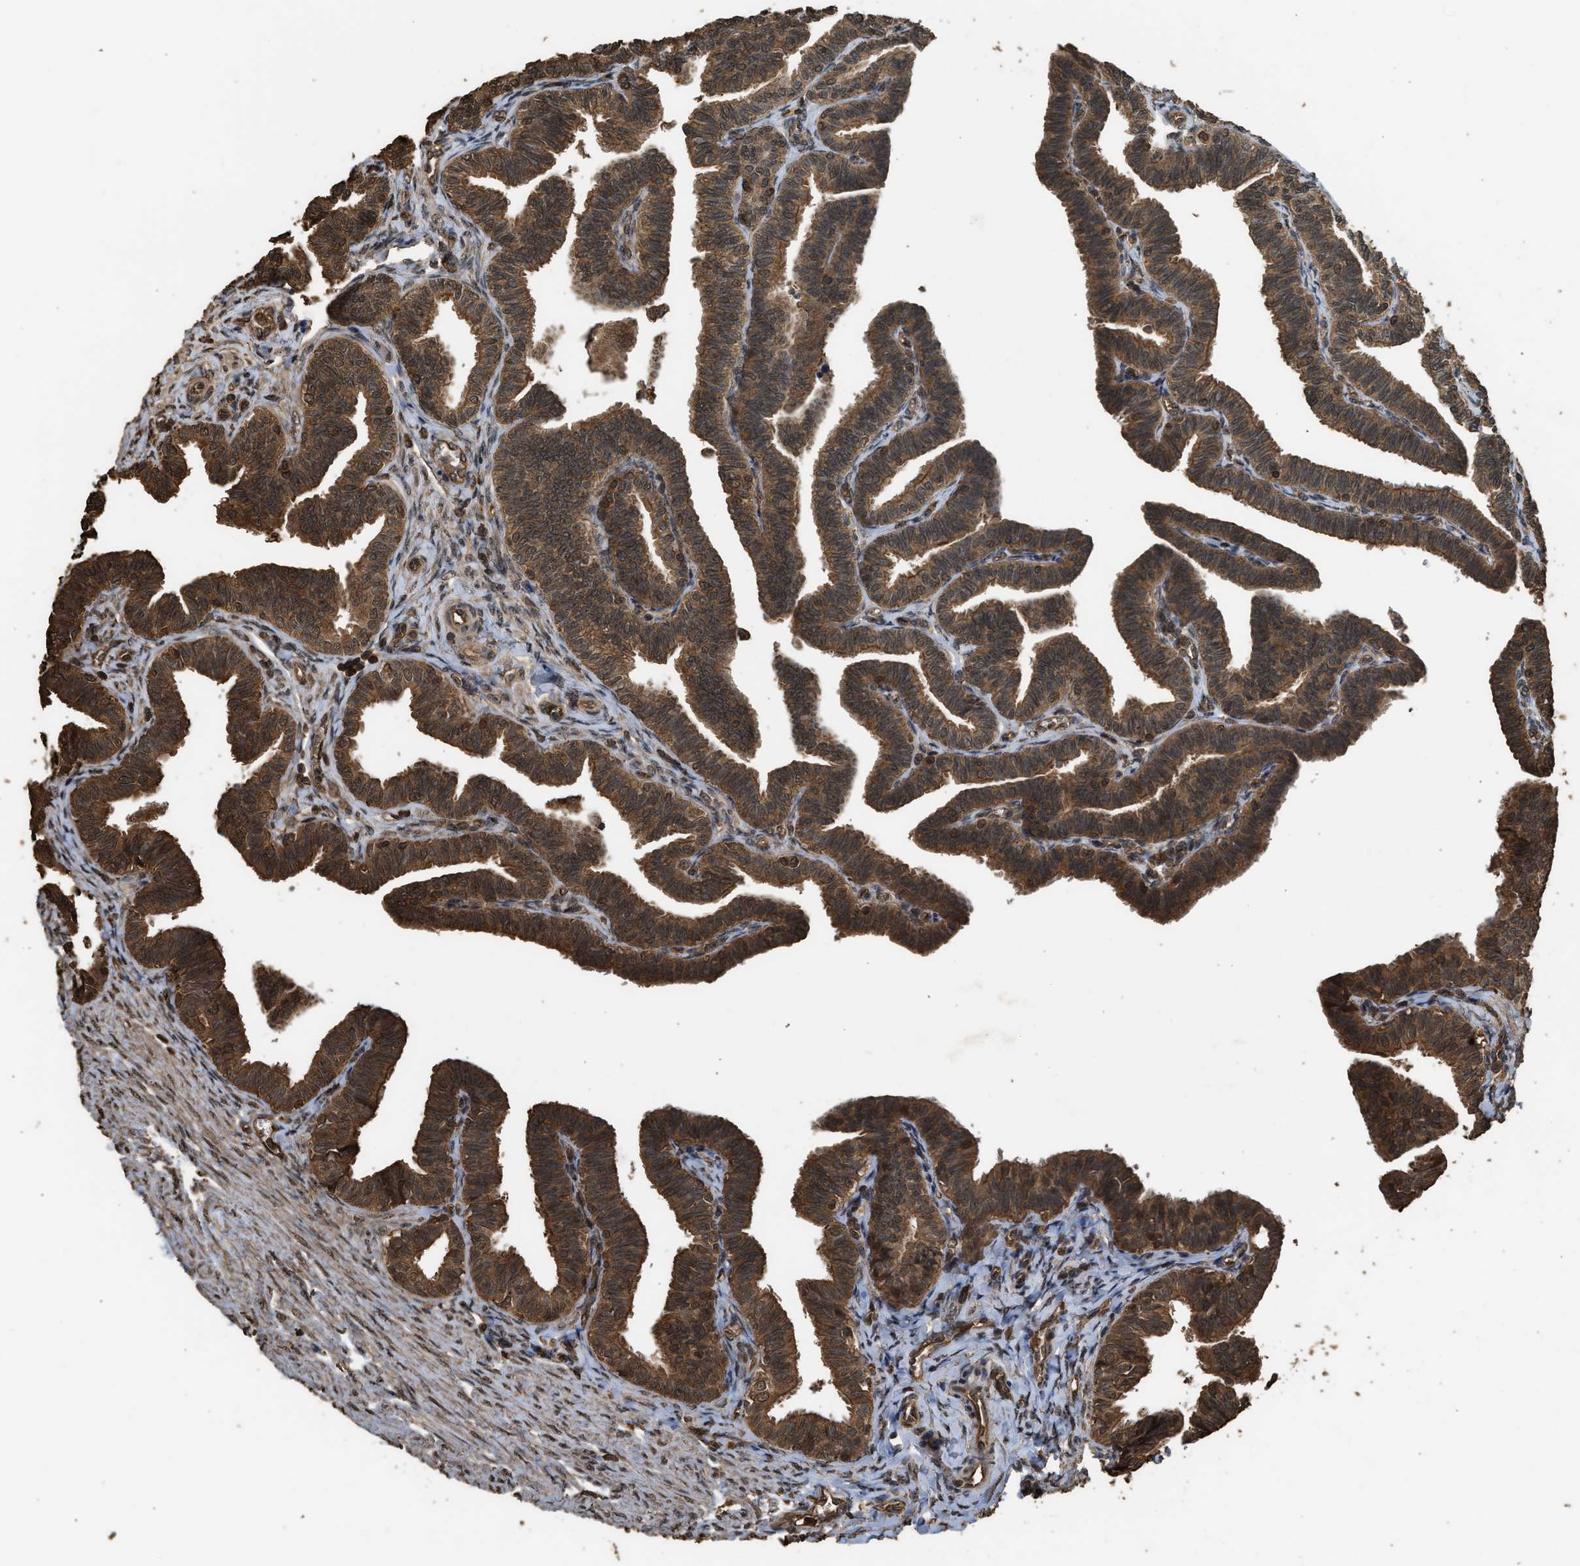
{"staining": {"intensity": "strong", "quantity": ">75%", "location": "cytoplasmic/membranous"}, "tissue": "fallopian tube", "cell_type": "Glandular cells", "image_type": "normal", "snomed": [{"axis": "morphology", "description": "Normal tissue, NOS"}, {"axis": "topography", "description": "Fallopian tube"}, {"axis": "topography", "description": "Ovary"}], "caption": "Normal fallopian tube displays strong cytoplasmic/membranous positivity in about >75% of glandular cells, visualized by immunohistochemistry.", "gene": "MYBL2", "patient": {"sex": "female", "age": 23}}